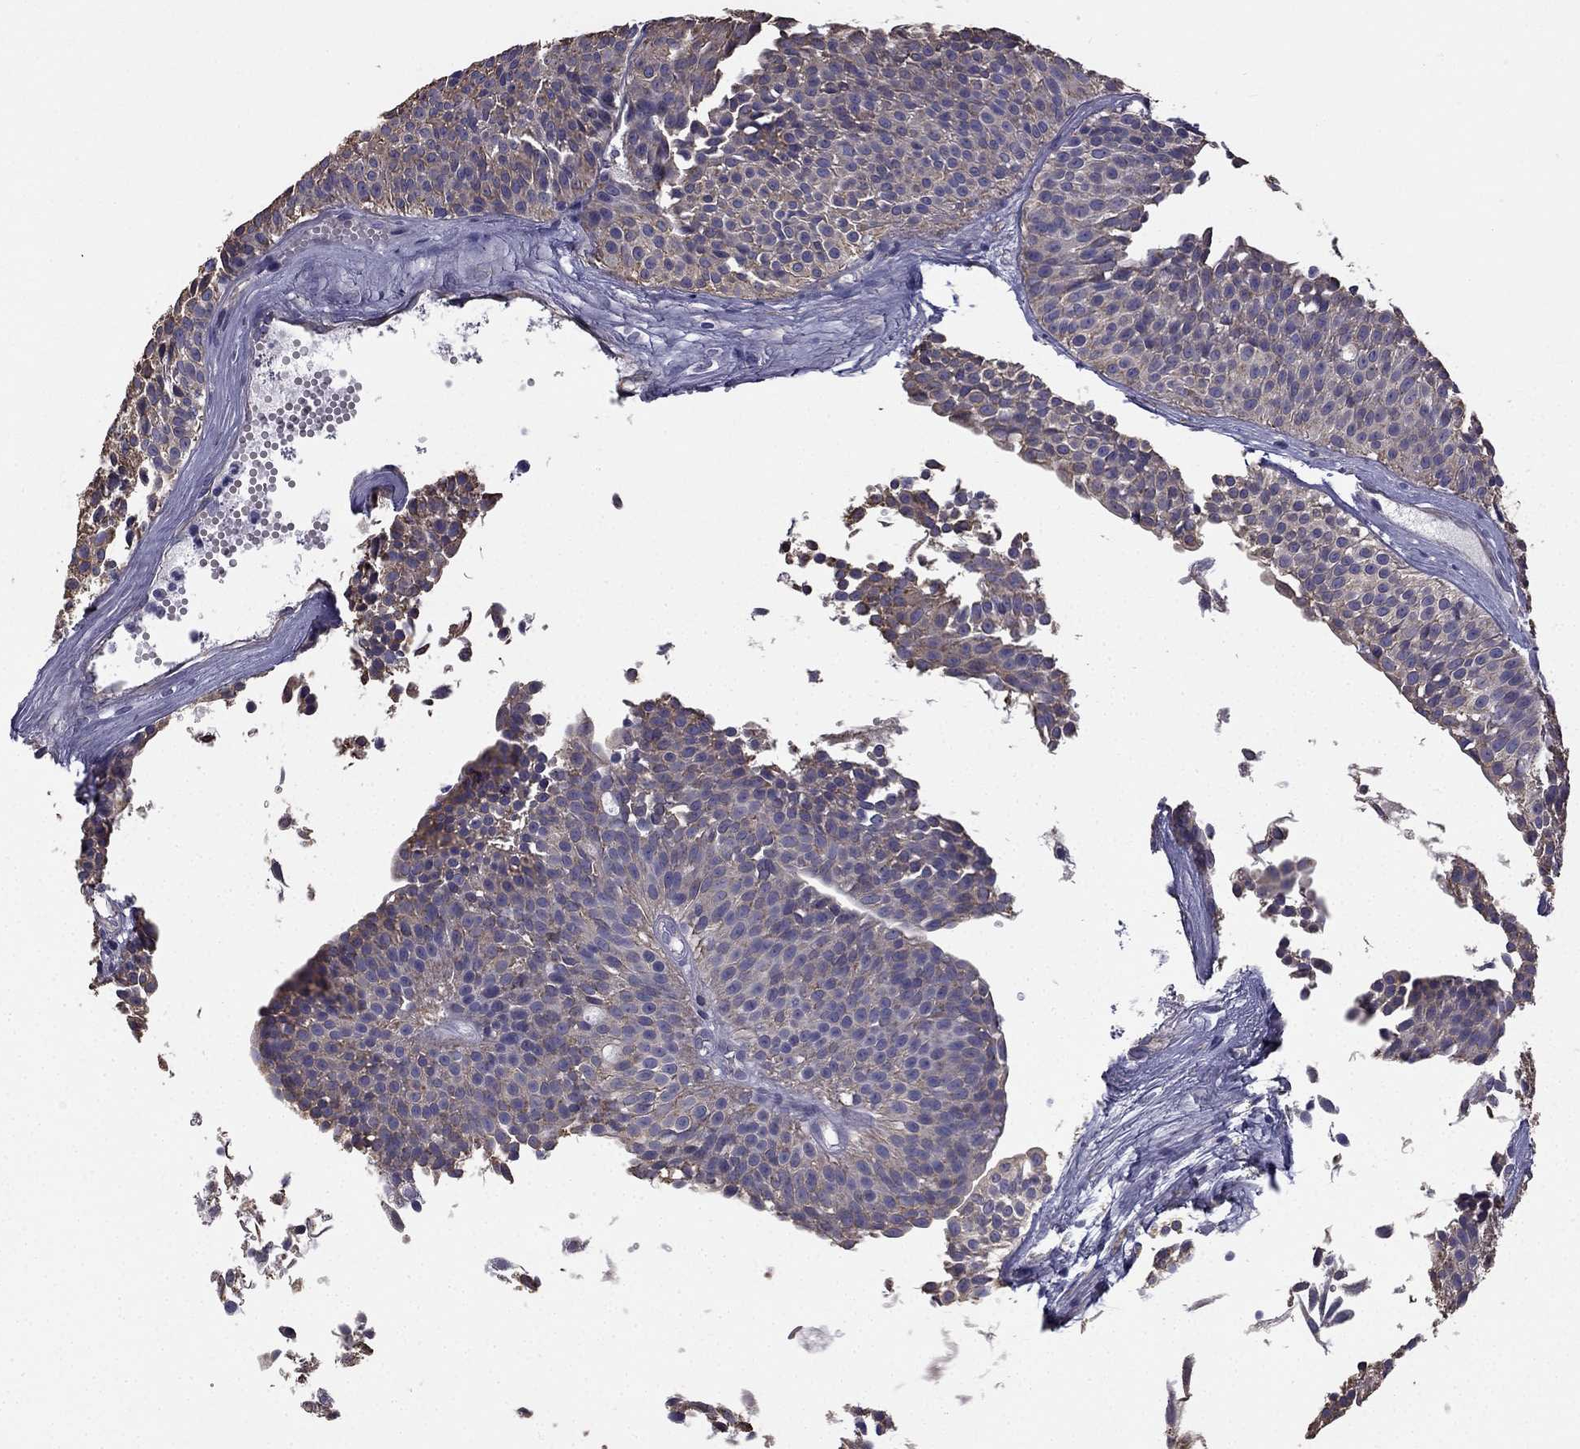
{"staining": {"intensity": "moderate", "quantity": "<25%", "location": "cytoplasmic/membranous"}, "tissue": "urothelial cancer", "cell_type": "Tumor cells", "image_type": "cancer", "snomed": [{"axis": "morphology", "description": "Urothelial carcinoma, Low grade"}, {"axis": "topography", "description": "Urinary bladder"}], "caption": "Immunohistochemistry image of neoplastic tissue: human urothelial cancer stained using immunohistochemistry (IHC) displays low levels of moderate protein expression localized specifically in the cytoplasmic/membranous of tumor cells, appearing as a cytoplasmic/membranous brown color.", "gene": "CCDC40", "patient": {"sex": "male", "age": 63}}